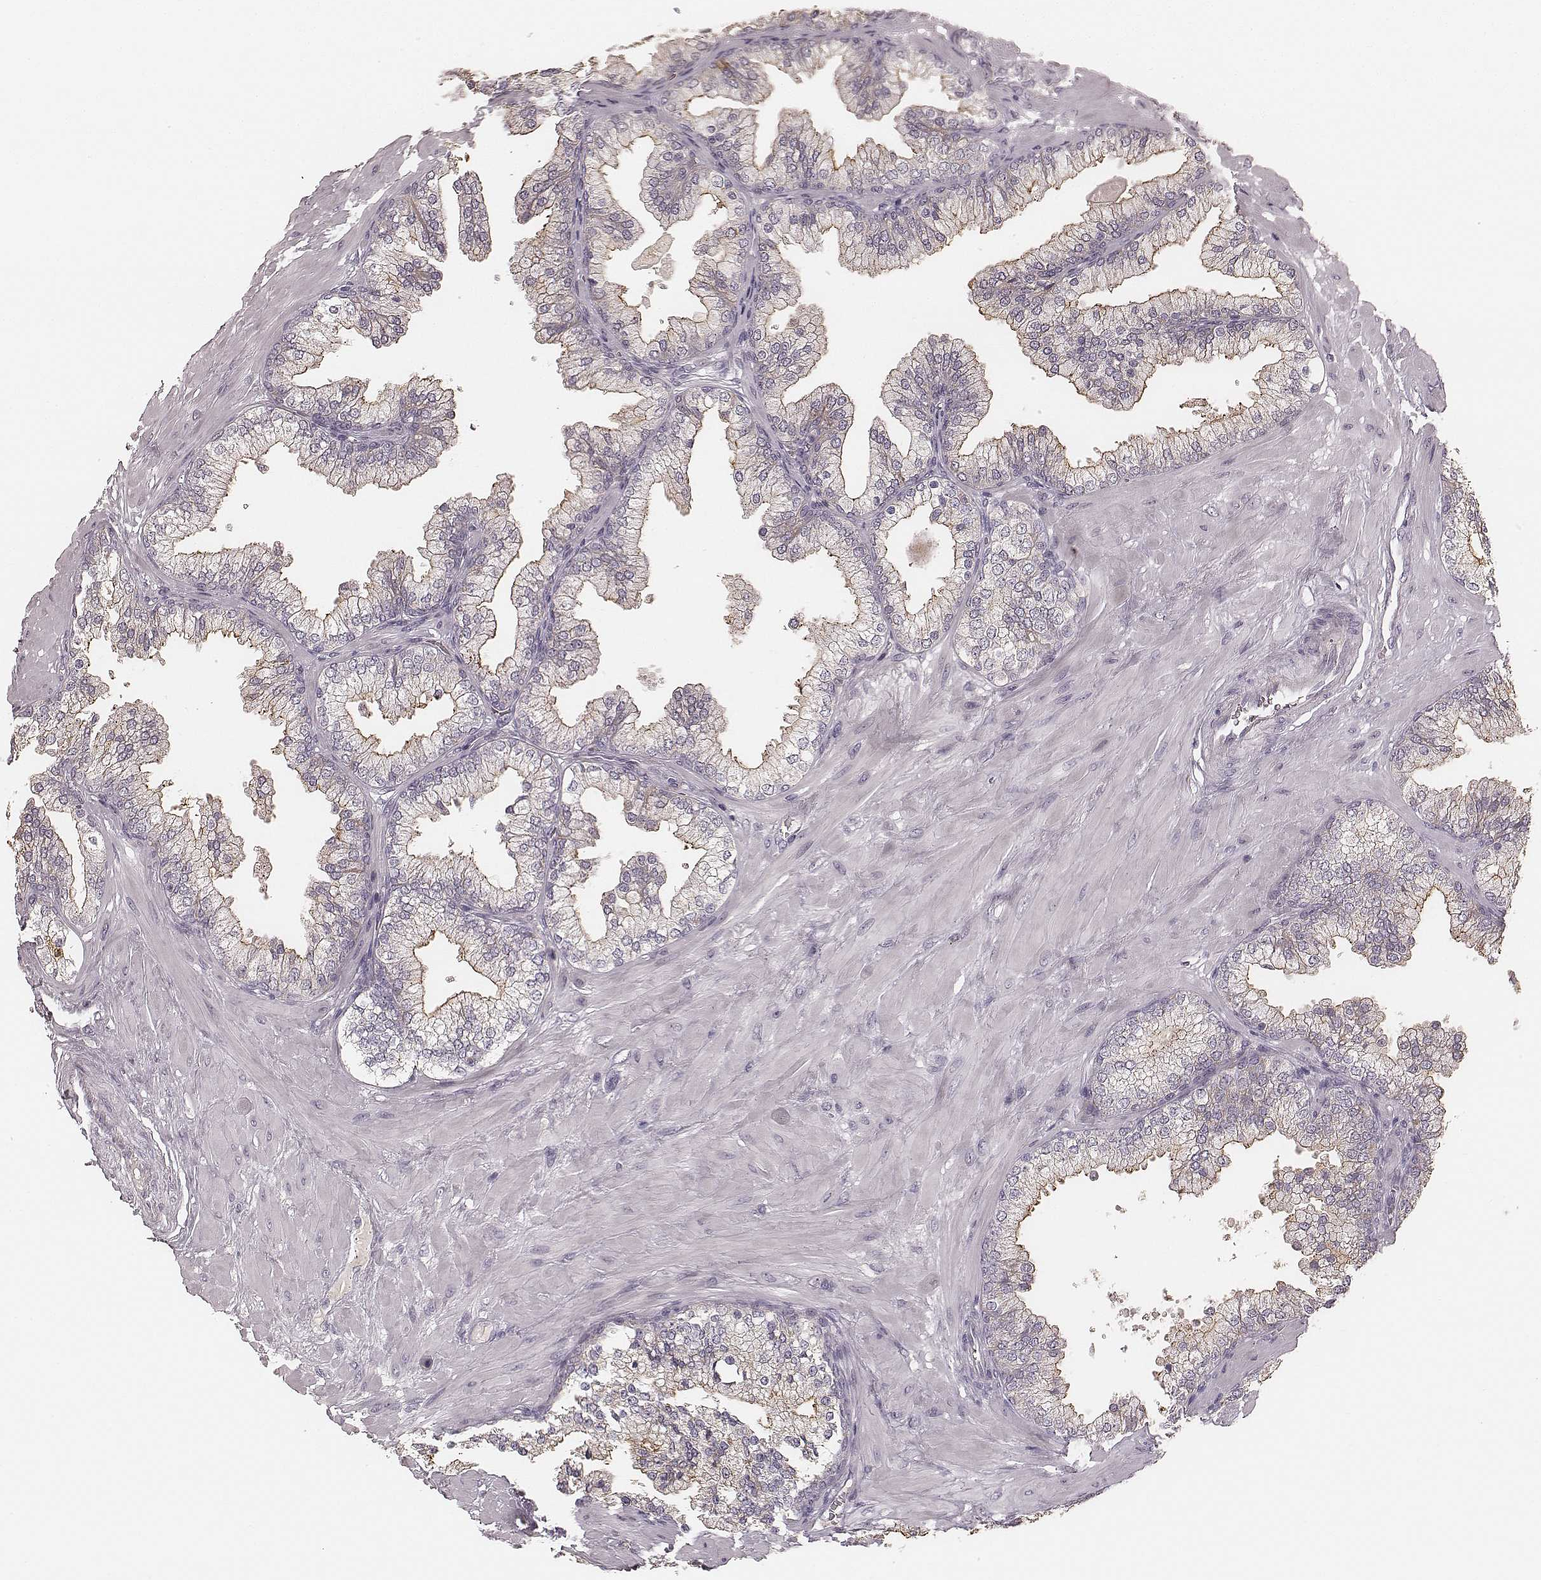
{"staining": {"intensity": "moderate", "quantity": "<25%", "location": "cytoplasmic/membranous"}, "tissue": "prostate", "cell_type": "Glandular cells", "image_type": "normal", "snomed": [{"axis": "morphology", "description": "Normal tissue, NOS"}, {"axis": "topography", "description": "Prostate"}, {"axis": "topography", "description": "Peripheral nerve tissue"}], "caption": "Unremarkable prostate demonstrates moderate cytoplasmic/membranous staining in about <25% of glandular cells.", "gene": "SMIM24", "patient": {"sex": "male", "age": 61}}